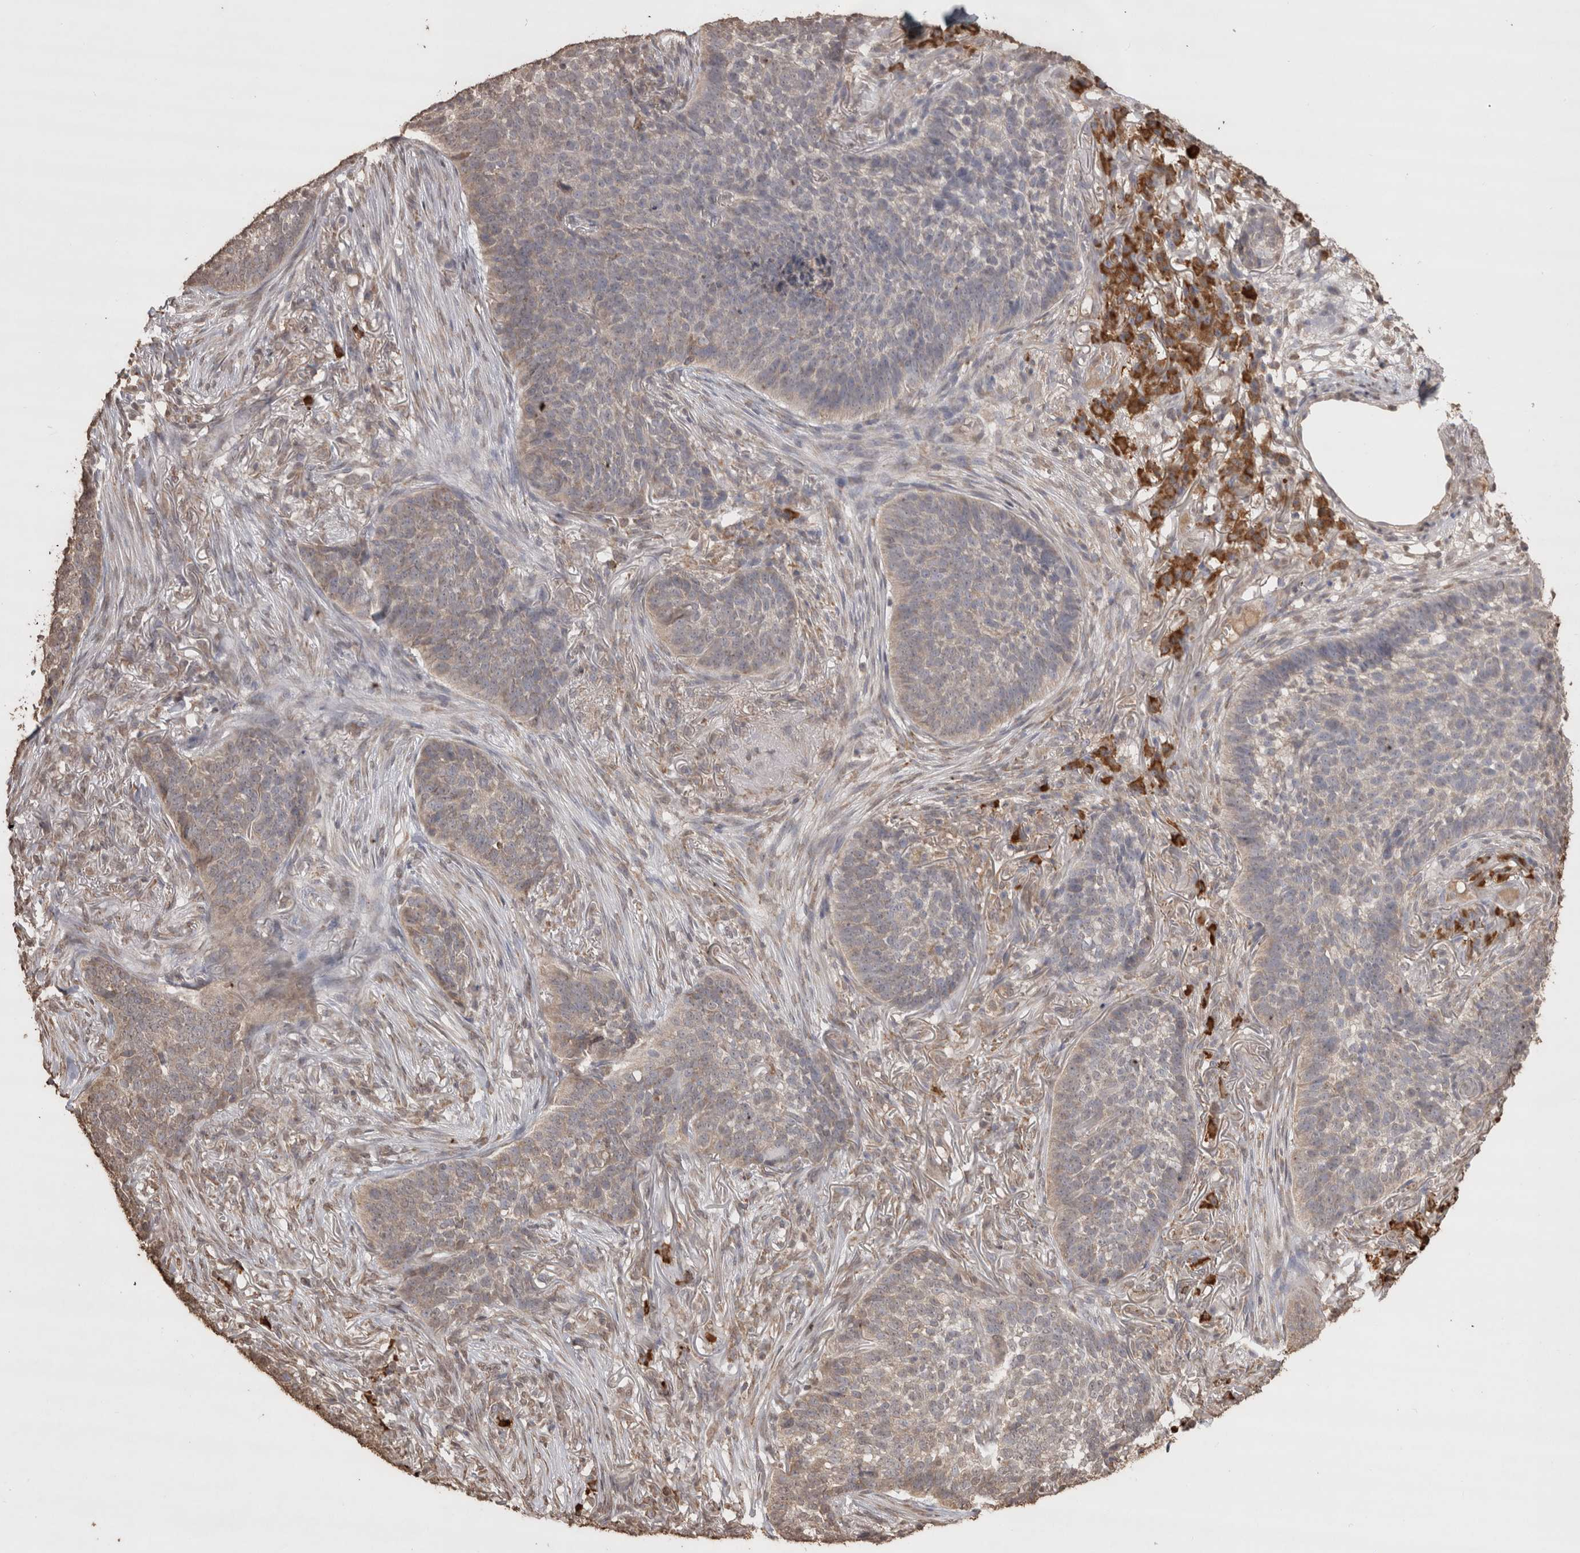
{"staining": {"intensity": "weak", "quantity": ">75%", "location": "cytoplasmic/membranous"}, "tissue": "skin cancer", "cell_type": "Tumor cells", "image_type": "cancer", "snomed": [{"axis": "morphology", "description": "Basal cell carcinoma"}, {"axis": "topography", "description": "Skin"}], "caption": "Skin basal cell carcinoma stained for a protein (brown) exhibits weak cytoplasmic/membranous positive positivity in approximately >75% of tumor cells.", "gene": "CRELD2", "patient": {"sex": "male", "age": 85}}